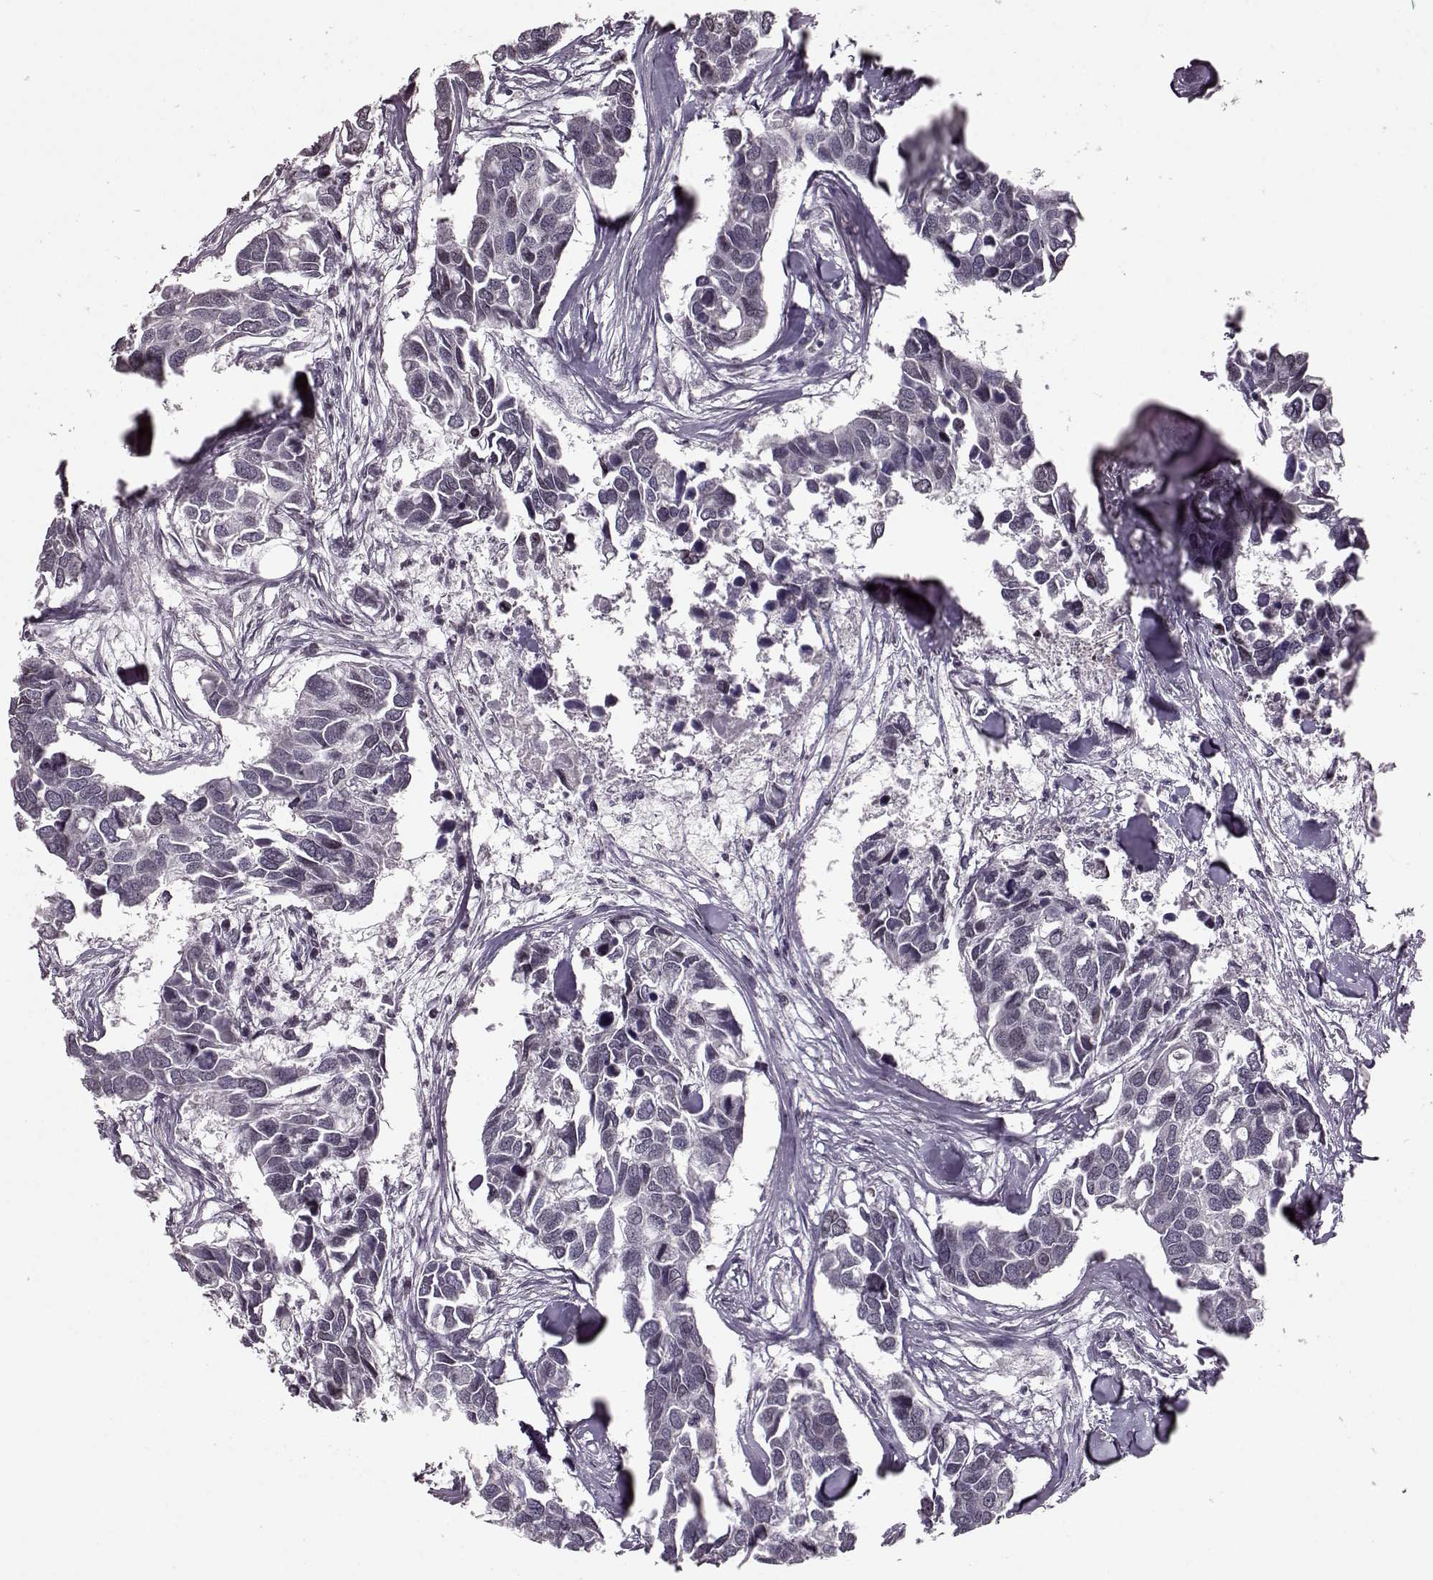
{"staining": {"intensity": "negative", "quantity": "none", "location": "none"}, "tissue": "breast cancer", "cell_type": "Tumor cells", "image_type": "cancer", "snomed": [{"axis": "morphology", "description": "Duct carcinoma"}, {"axis": "topography", "description": "Breast"}], "caption": "Tumor cells are negative for protein expression in human breast cancer (infiltrating ductal carcinoma).", "gene": "STX1B", "patient": {"sex": "female", "age": 83}}